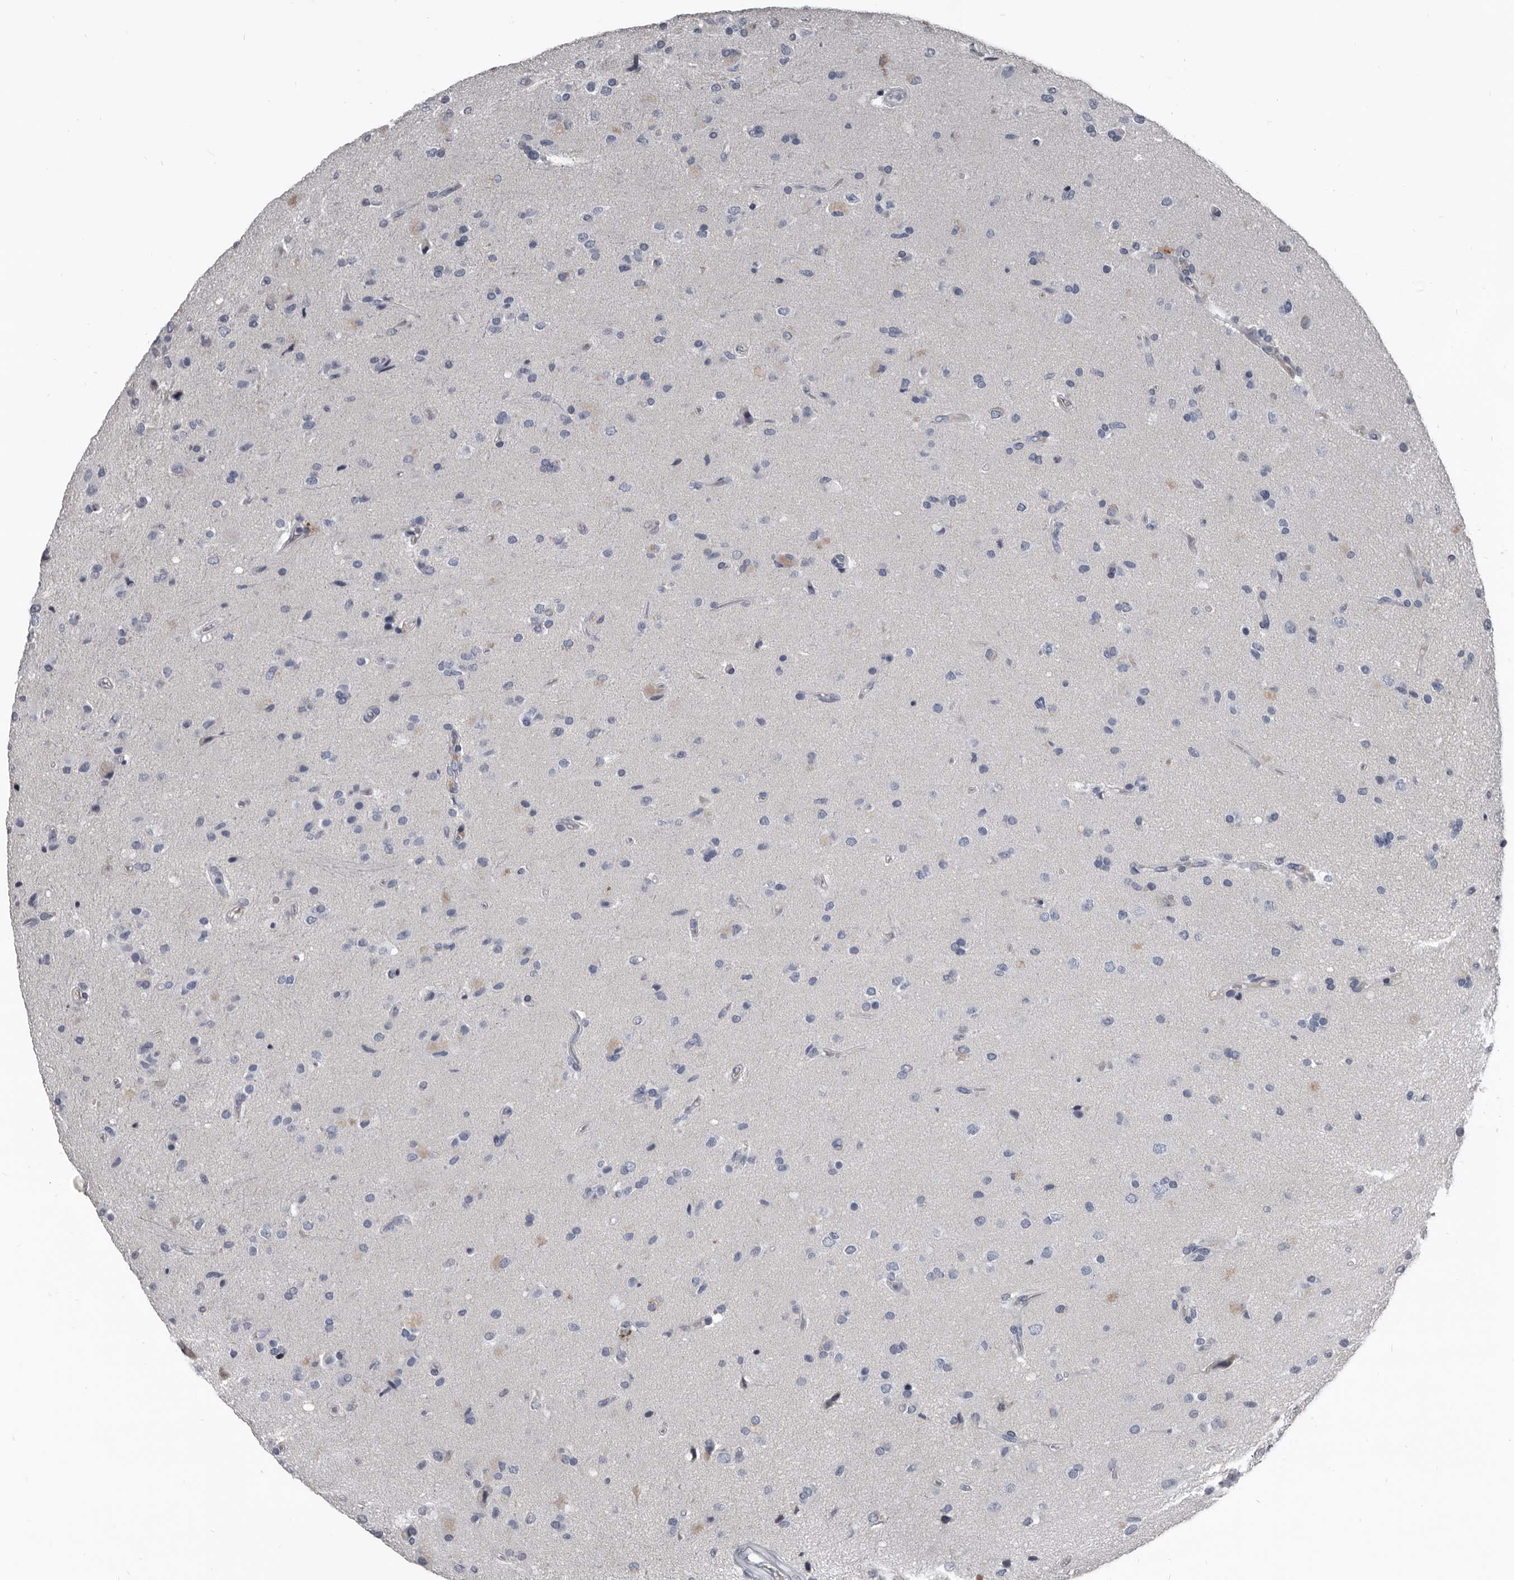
{"staining": {"intensity": "negative", "quantity": "none", "location": "none"}, "tissue": "glioma", "cell_type": "Tumor cells", "image_type": "cancer", "snomed": [{"axis": "morphology", "description": "Glioma, malignant, High grade"}, {"axis": "topography", "description": "Brain"}], "caption": "The histopathology image shows no significant staining in tumor cells of malignant high-grade glioma.", "gene": "GREB1", "patient": {"sex": "male", "age": 72}}